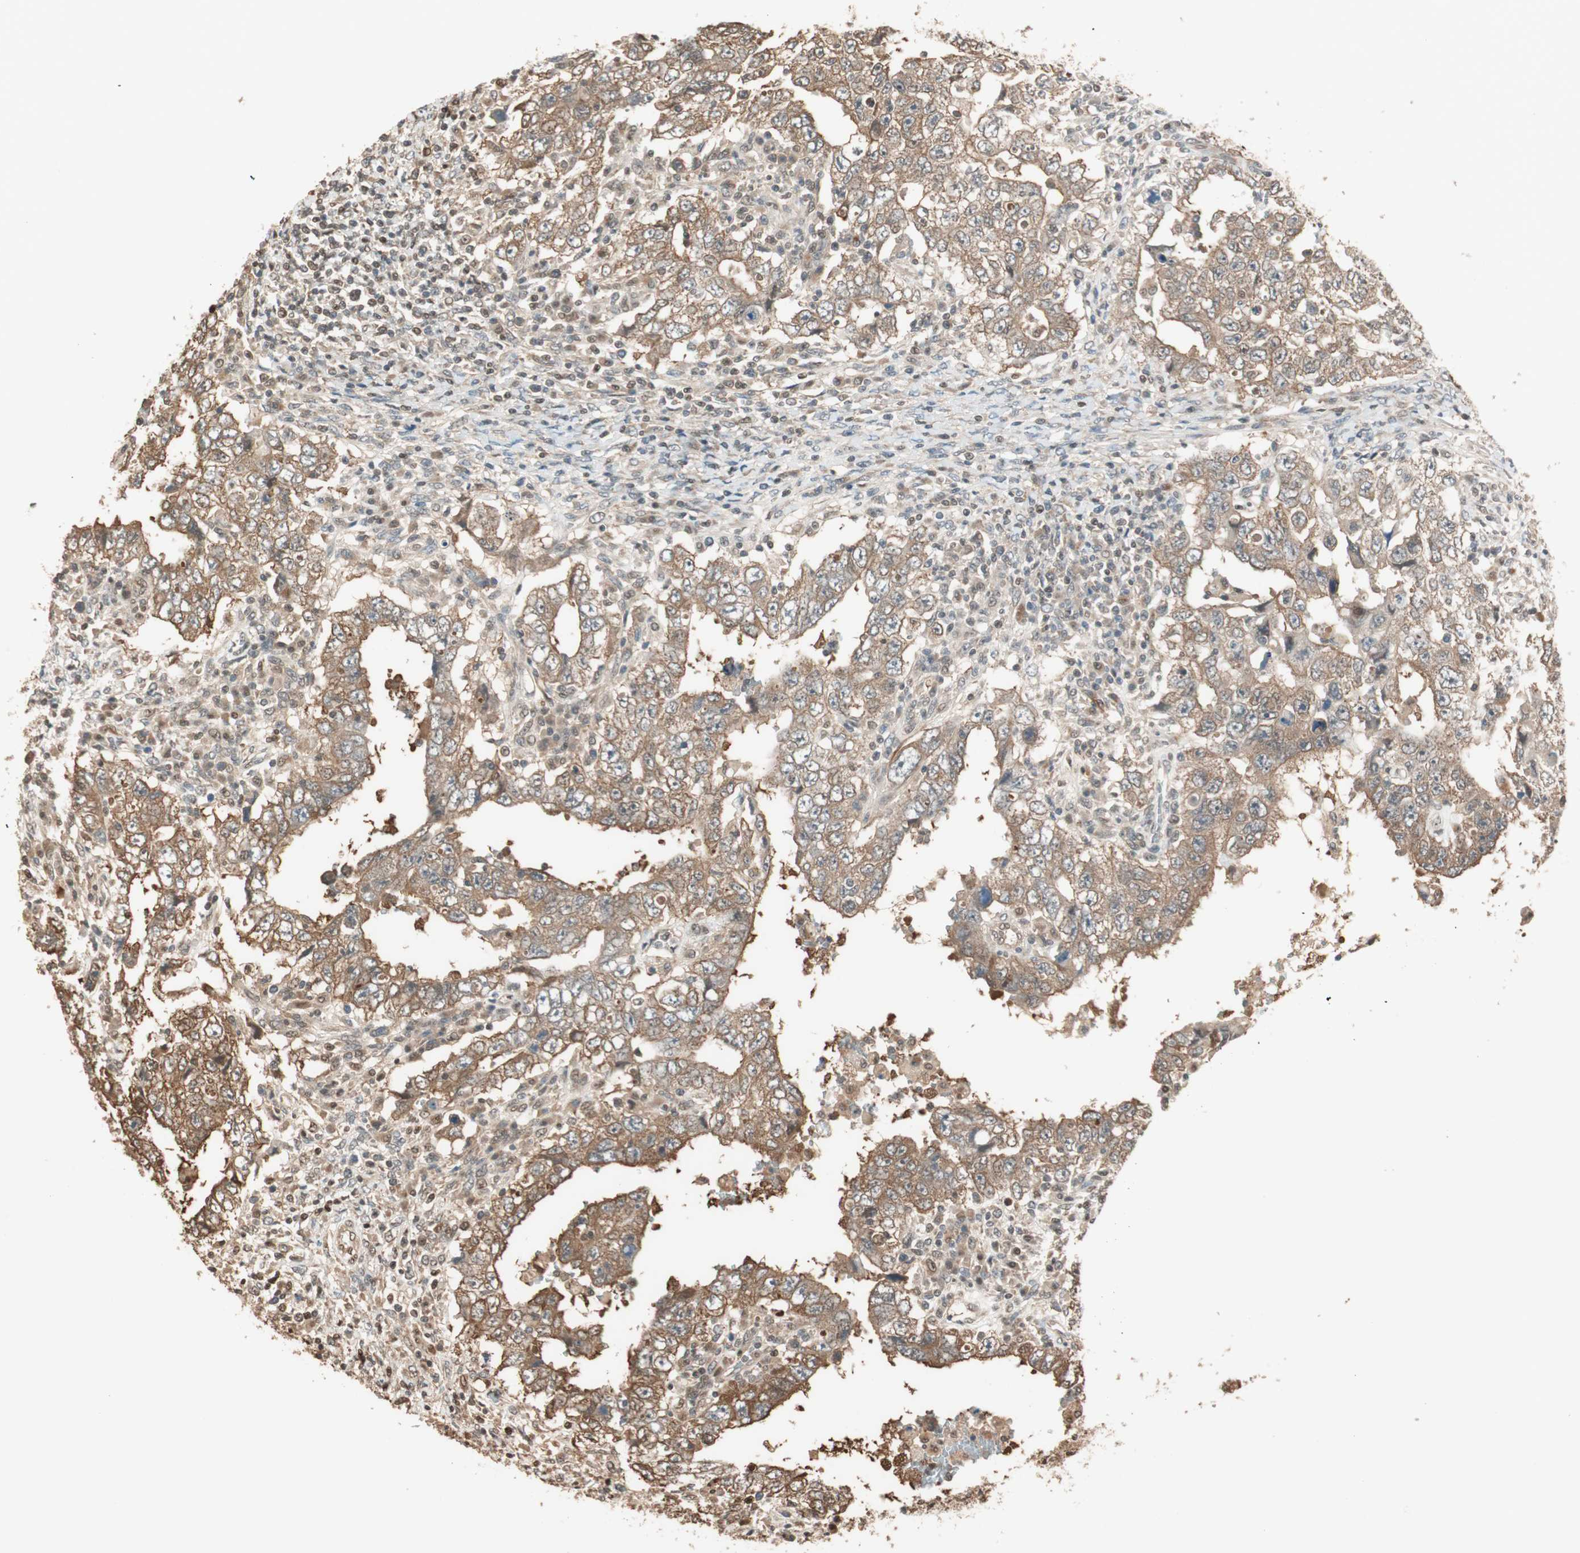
{"staining": {"intensity": "moderate", "quantity": ">75%", "location": "cytoplasmic/membranous"}, "tissue": "testis cancer", "cell_type": "Tumor cells", "image_type": "cancer", "snomed": [{"axis": "morphology", "description": "Carcinoma, Embryonal, NOS"}, {"axis": "topography", "description": "Testis"}], "caption": "IHC image of human testis embryonal carcinoma stained for a protein (brown), which displays medium levels of moderate cytoplasmic/membranous staining in approximately >75% of tumor cells.", "gene": "ZNF443", "patient": {"sex": "male", "age": 26}}